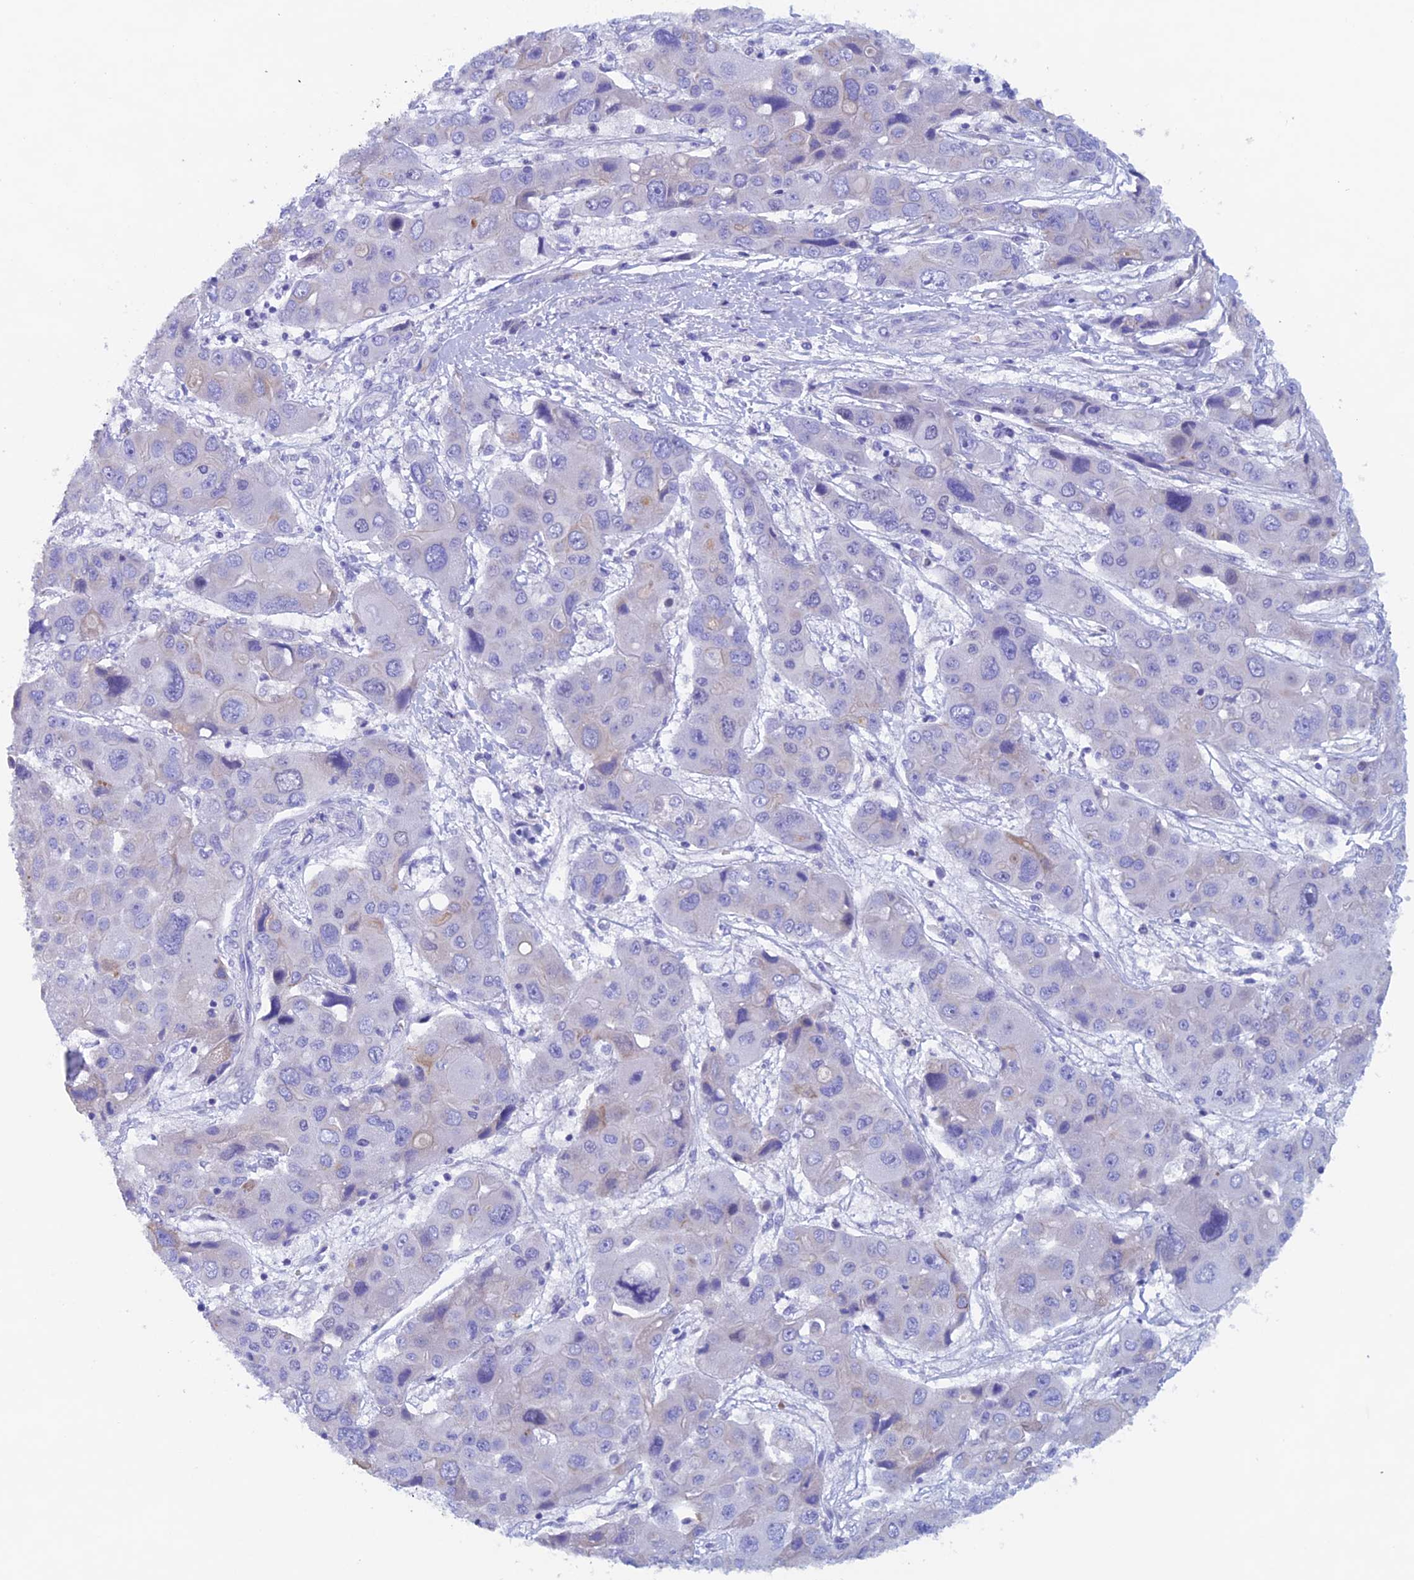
{"staining": {"intensity": "negative", "quantity": "none", "location": "none"}, "tissue": "liver cancer", "cell_type": "Tumor cells", "image_type": "cancer", "snomed": [{"axis": "morphology", "description": "Cholangiocarcinoma"}, {"axis": "topography", "description": "Liver"}], "caption": "High power microscopy micrograph of an immunohistochemistry photomicrograph of liver cholangiocarcinoma, revealing no significant expression in tumor cells. (DAB (3,3'-diaminobenzidine) immunohistochemistry with hematoxylin counter stain).", "gene": "PSMC3IP", "patient": {"sex": "male", "age": 67}}